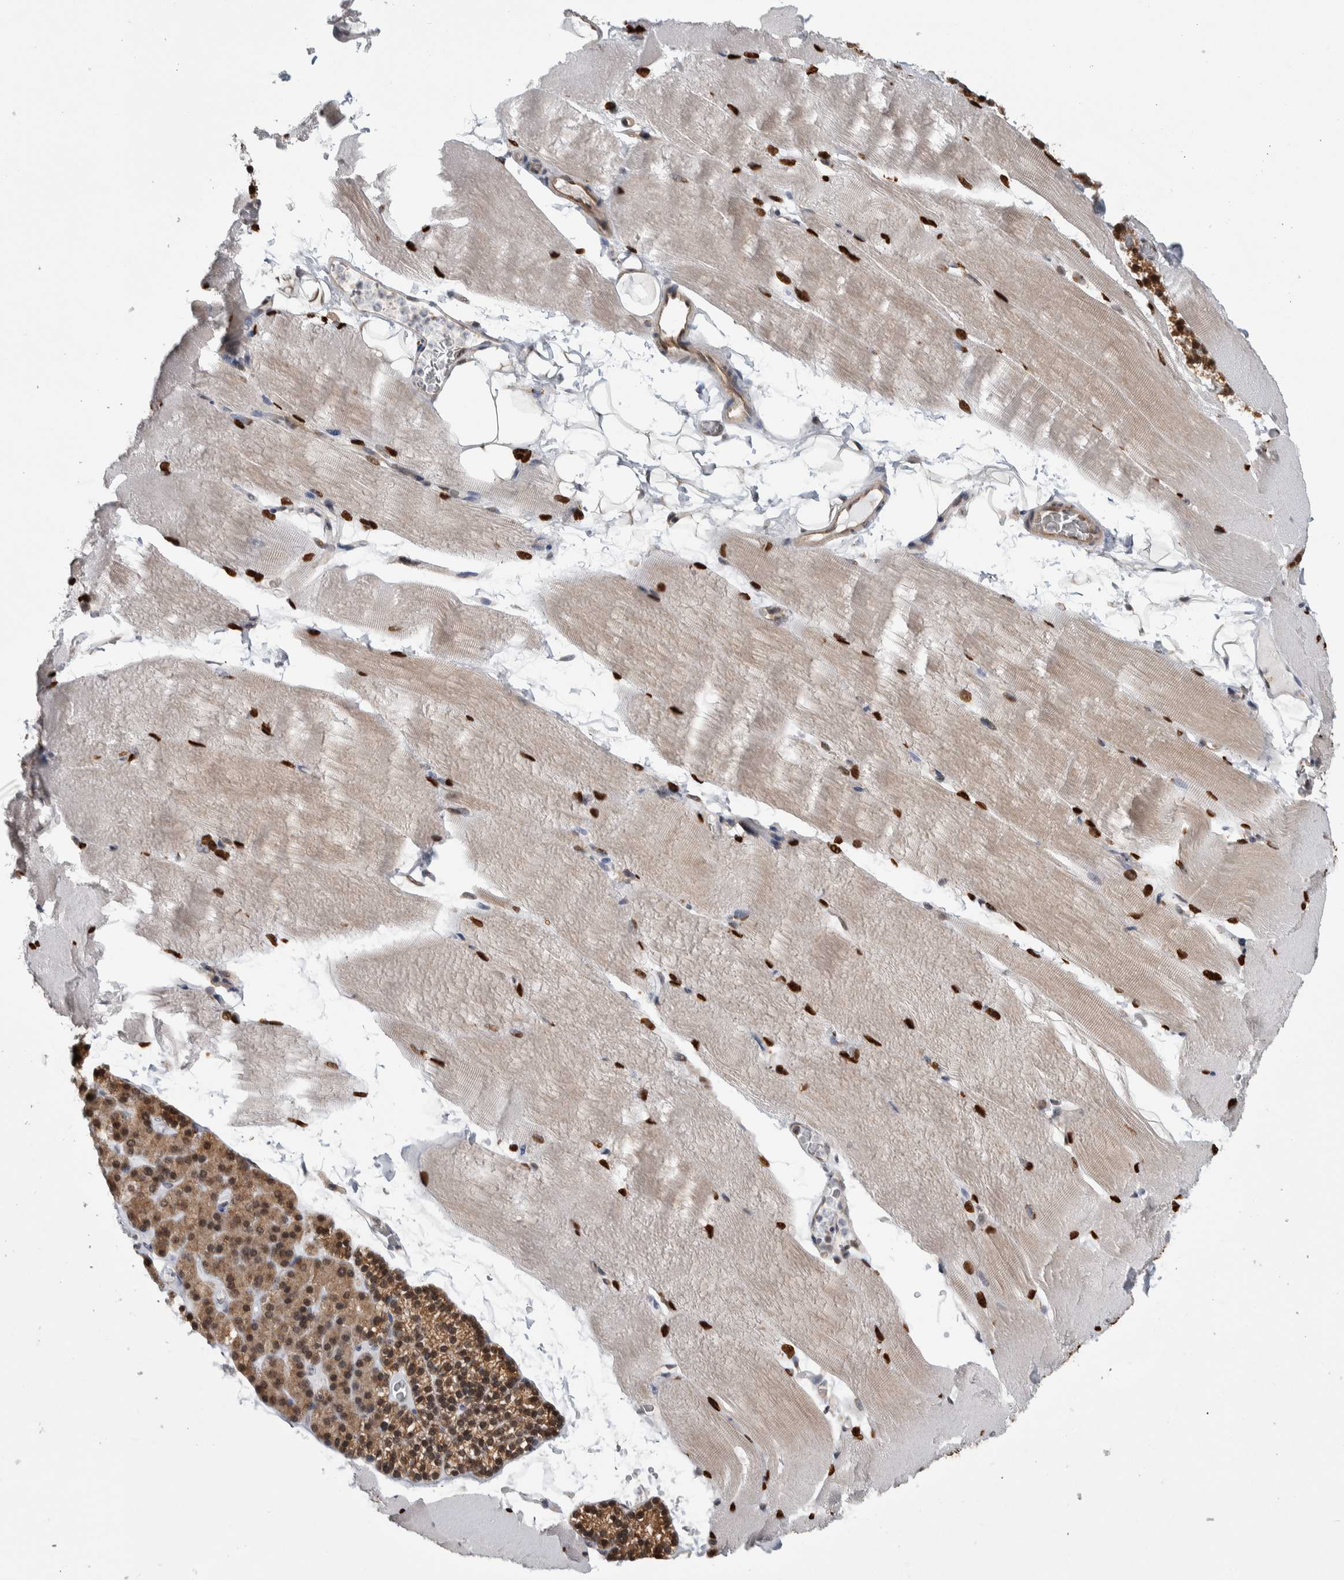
{"staining": {"intensity": "strong", "quantity": ">75%", "location": "nuclear"}, "tissue": "skeletal muscle", "cell_type": "Myocytes", "image_type": "normal", "snomed": [{"axis": "morphology", "description": "Normal tissue, NOS"}, {"axis": "topography", "description": "Skeletal muscle"}, {"axis": "topography", "description": "Parathyroid gland"}], "caption": "Protein staining of normal skeletal muscle displays strong nuclear positivity in approximately >75% of myocytes.", "gene": "PTPA", "patient": {"sex": "female", "age": 37}}